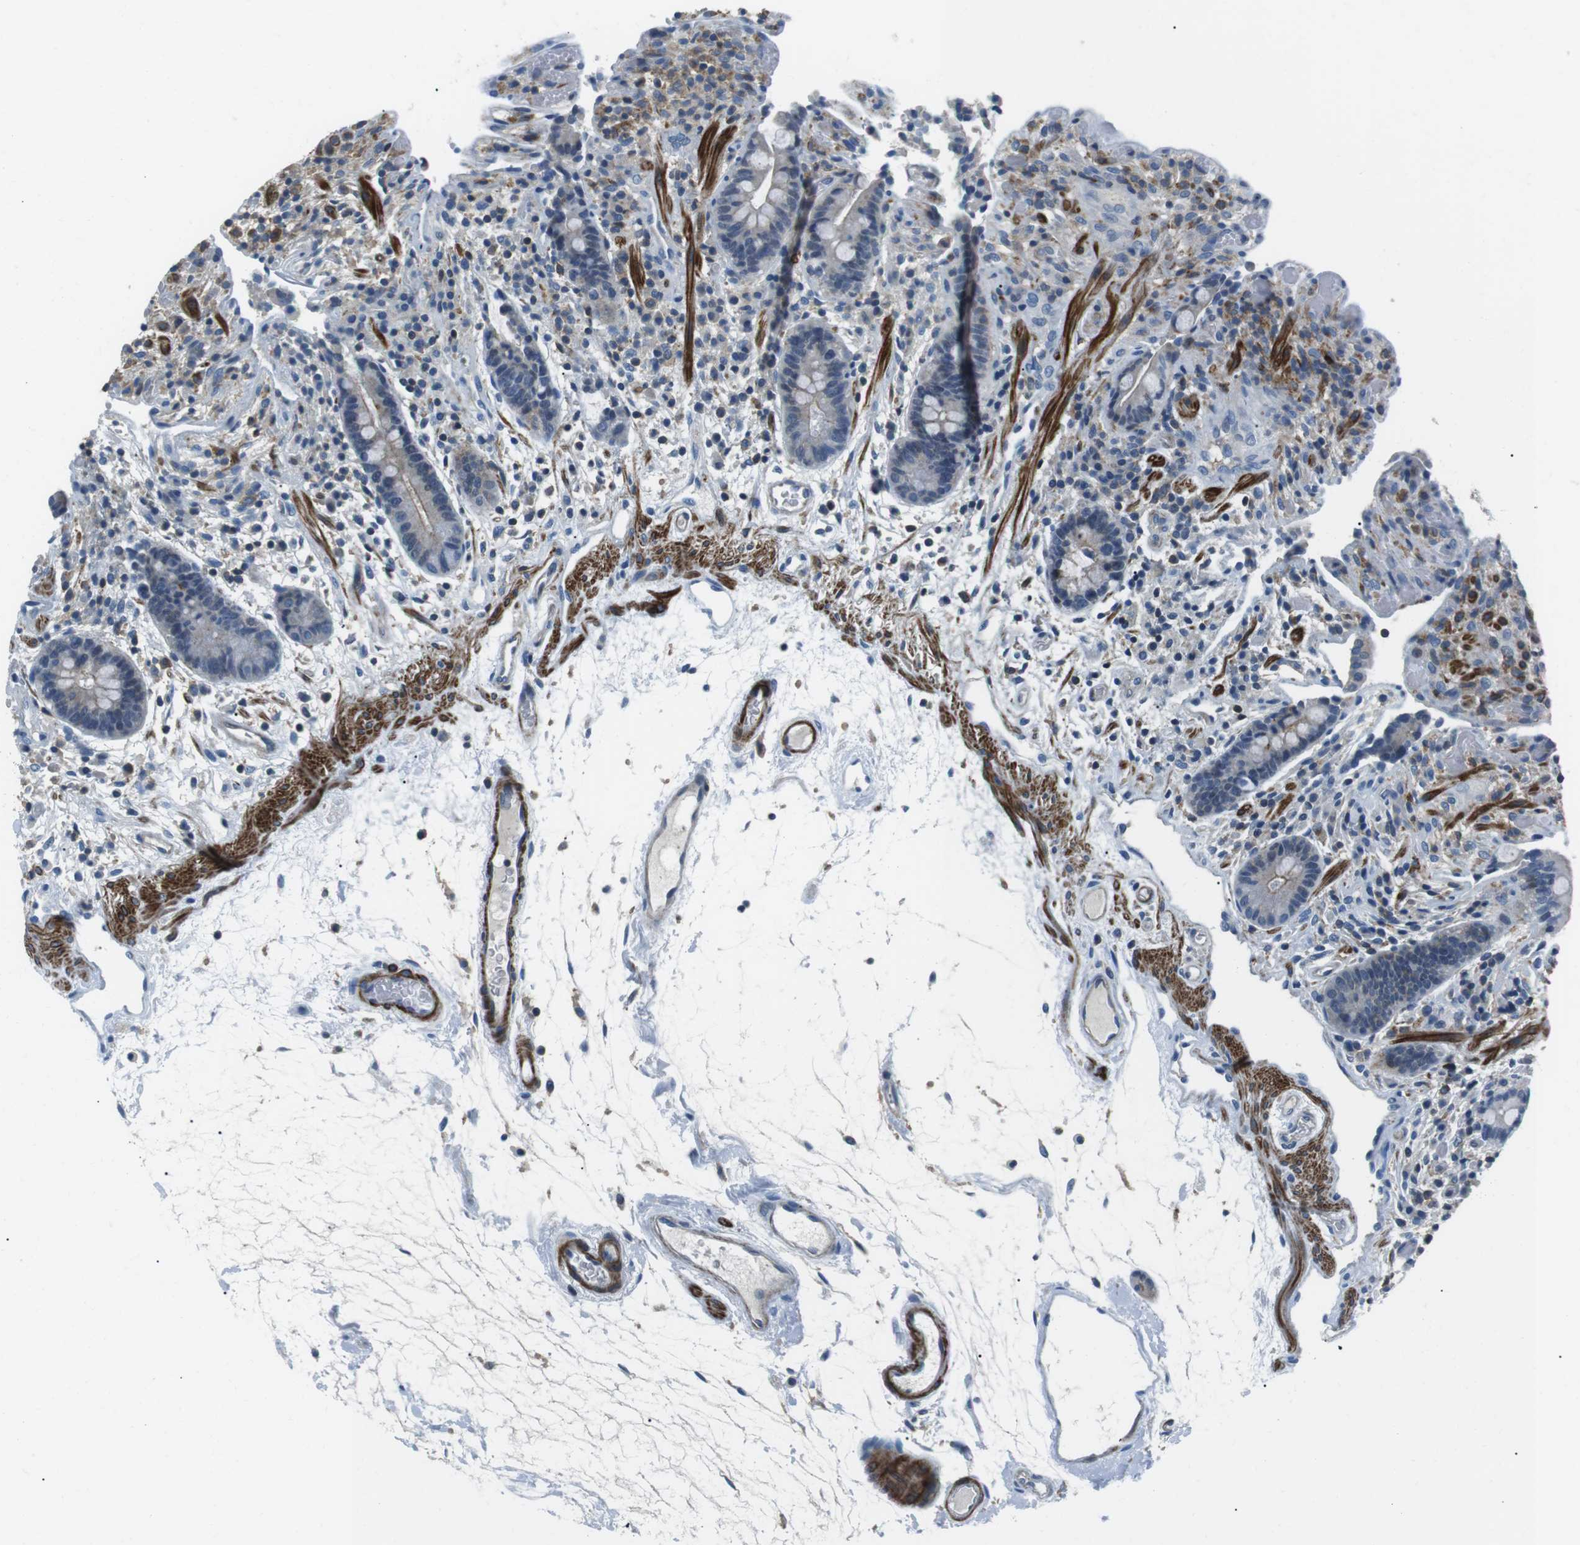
{"staining": {"intensity": "weak", "quantity": "25%-75%", "location": "cytoplasmic/membranous"}, "tissue": "colon", "cell_type": "Endothelial cells", "image_type": "normal", "snomed": [{"axis": "morphology", "description": "Normal tissue, NOS"}, {"axis": "topography", "description": "Colon"}], "caption": "Colon stained with immunohistochemistry shows weak cytoplasmic/membranous positivity in about 25%-75% of endothelial cells.", "gene": "ARVCF", "patient": {"sex": "male", "age": 73}}